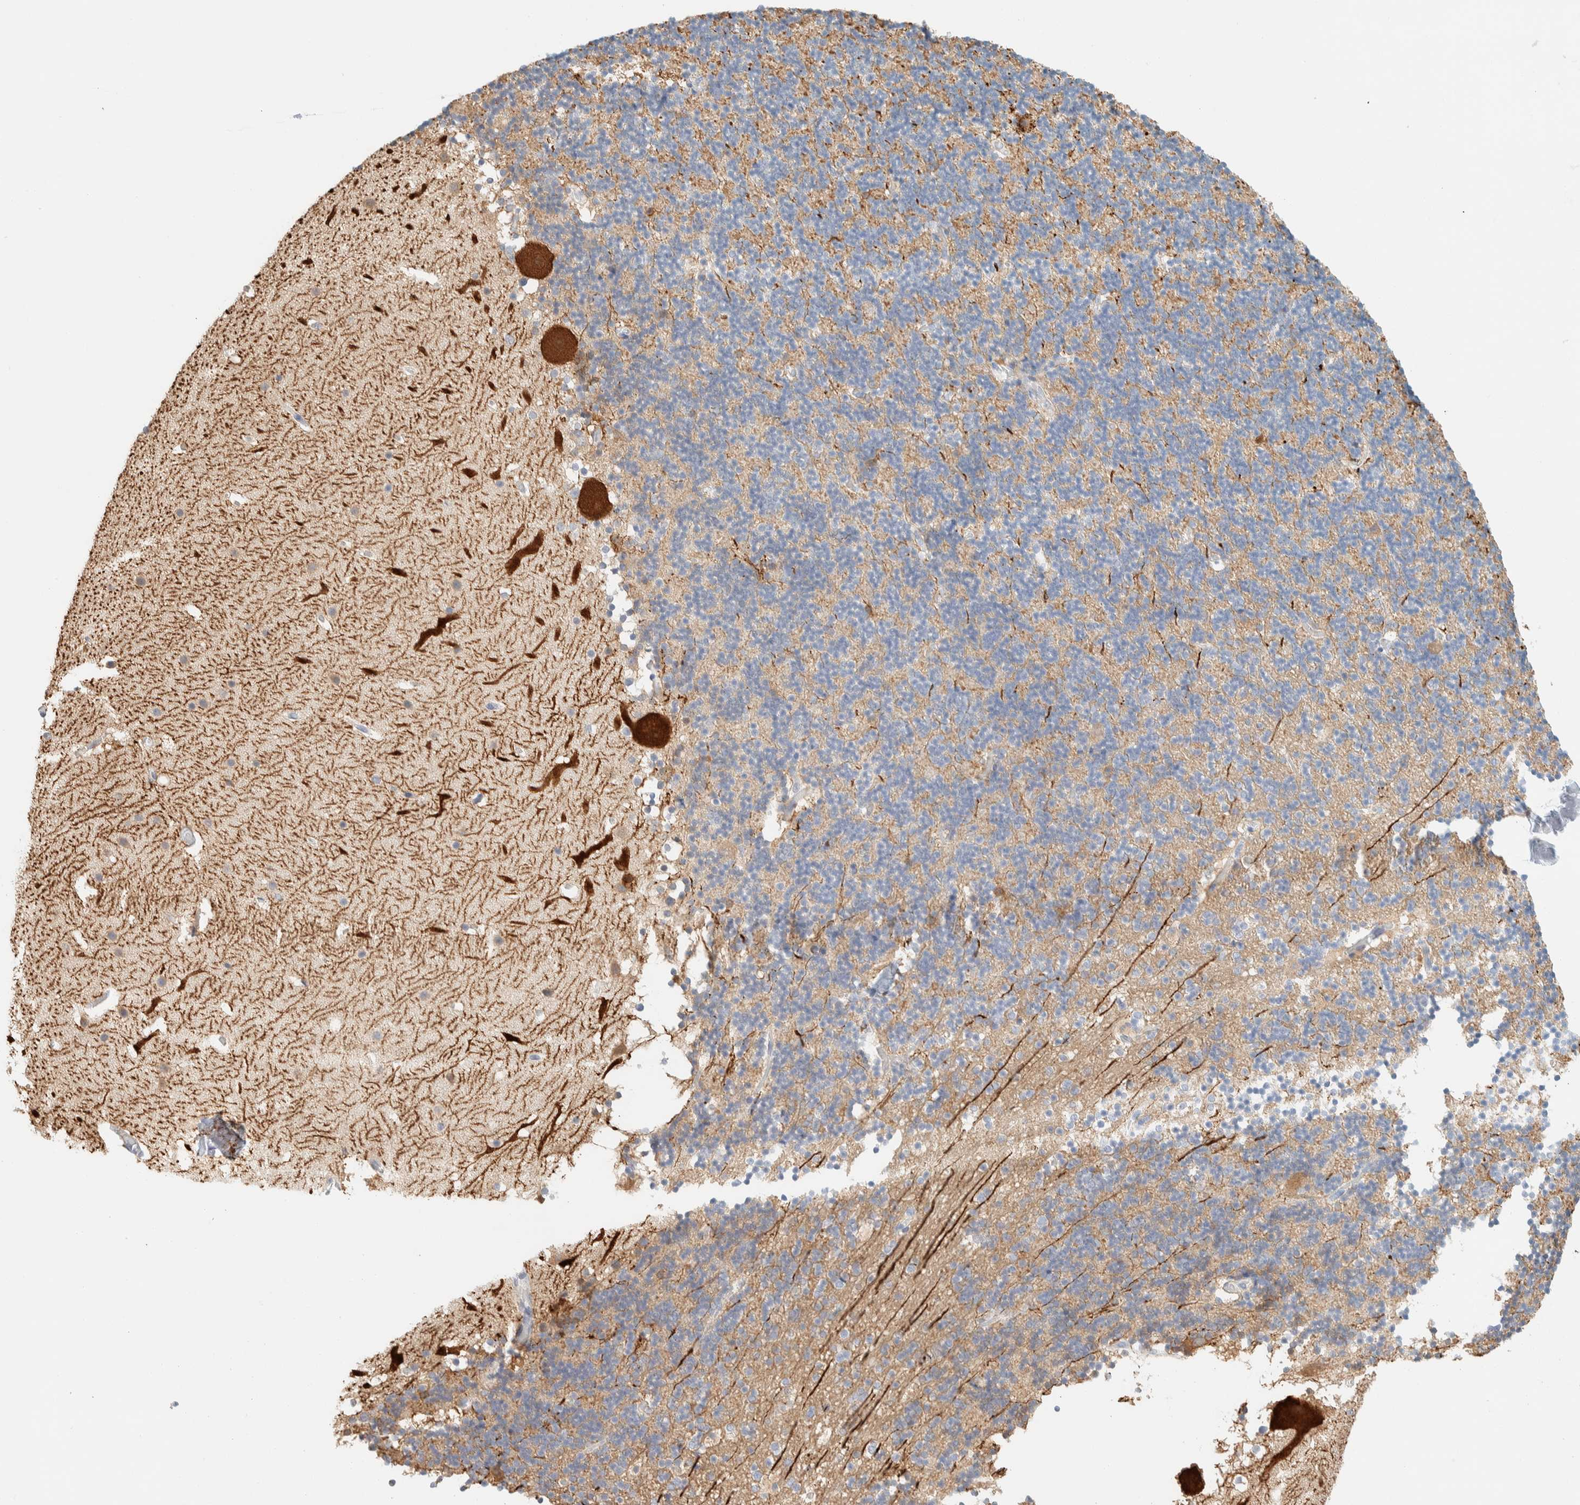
{"staining": {"intensity": "weak", "quantity": ">75%", "location": "cytoplasmic/membranous"}, "tissue": "cerebellum", "cell_type": "Cells in granular layer", "image_type": "normal", "snomed": [{"axis": "morphology", "description": "Normal tissue, NOS"}, {"axis": "topography", "description": "Cerebellum"}], "caption": "Normal cerebellum was stained to show a protein in brown. There is low levels of weak cytoplasmic/membranous positivity in approximately >75% of cells in granular layer.", "gene": "AFMID", "patient": {"sex": "male", "age": 57}}